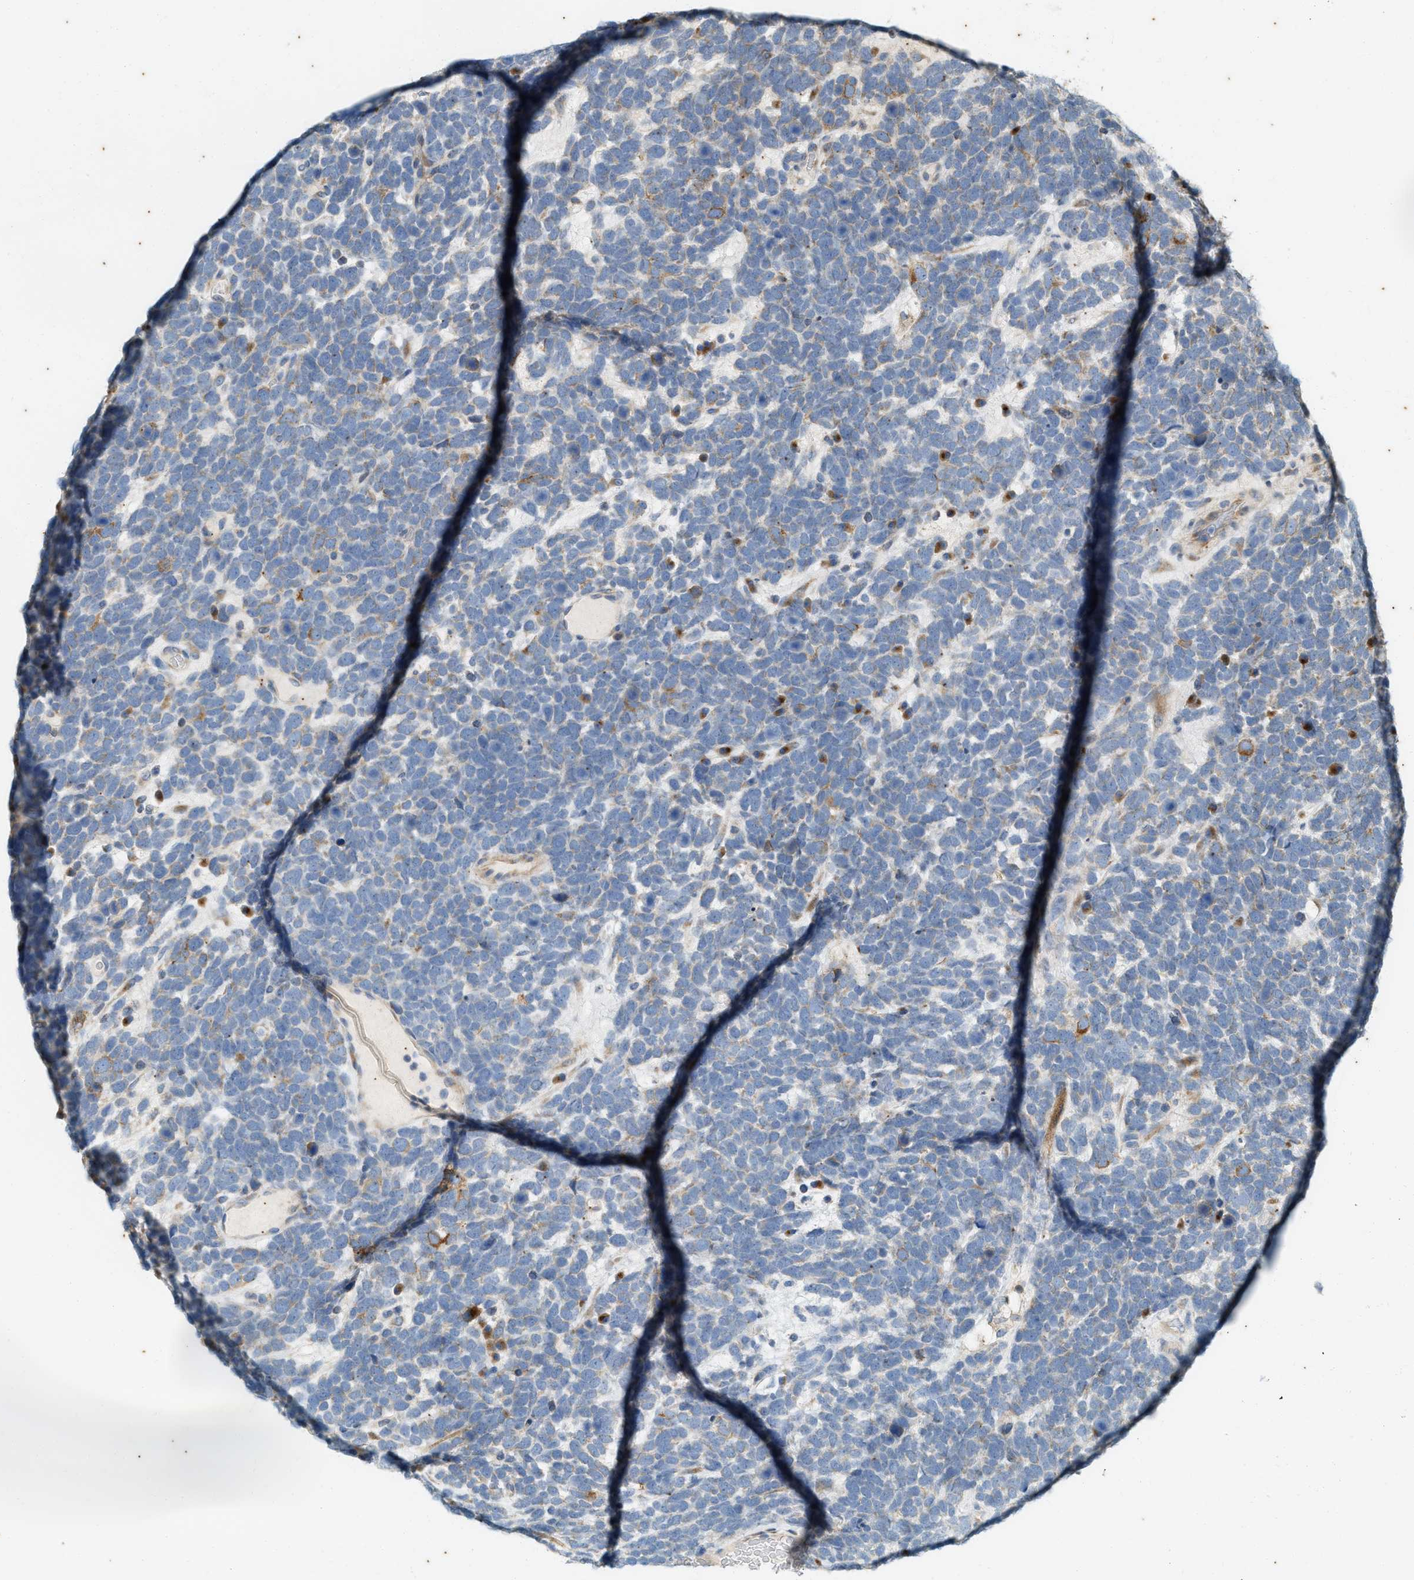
{"staining": {"intensity": "moderate", "quantity": "<25%", "location": "cytoplasmic/membranous"}, "tissue": "urothelial cancer", "cell_type": "Tumor cells", "image_type": "cancer", "snomed": [{"axis": "morphology", "description": "Urothelial carcinoma, High grade"}, {"axis": "topography", "description": "Urinary bladder"}], "caption": "IHC staining of urothelial cancer, which displays low levels of moderate cytoplasmic/membranous expression in approximately <25% of tumor cells indicating moderate cytoplasmic/membranous protein expression. The staining was performed using DAB (brown) for protein detection and nuclei were counterstained in hematoxylin (blue).", "gene": "CHPF2", "patient": {"sex": "female", "age": 82}}